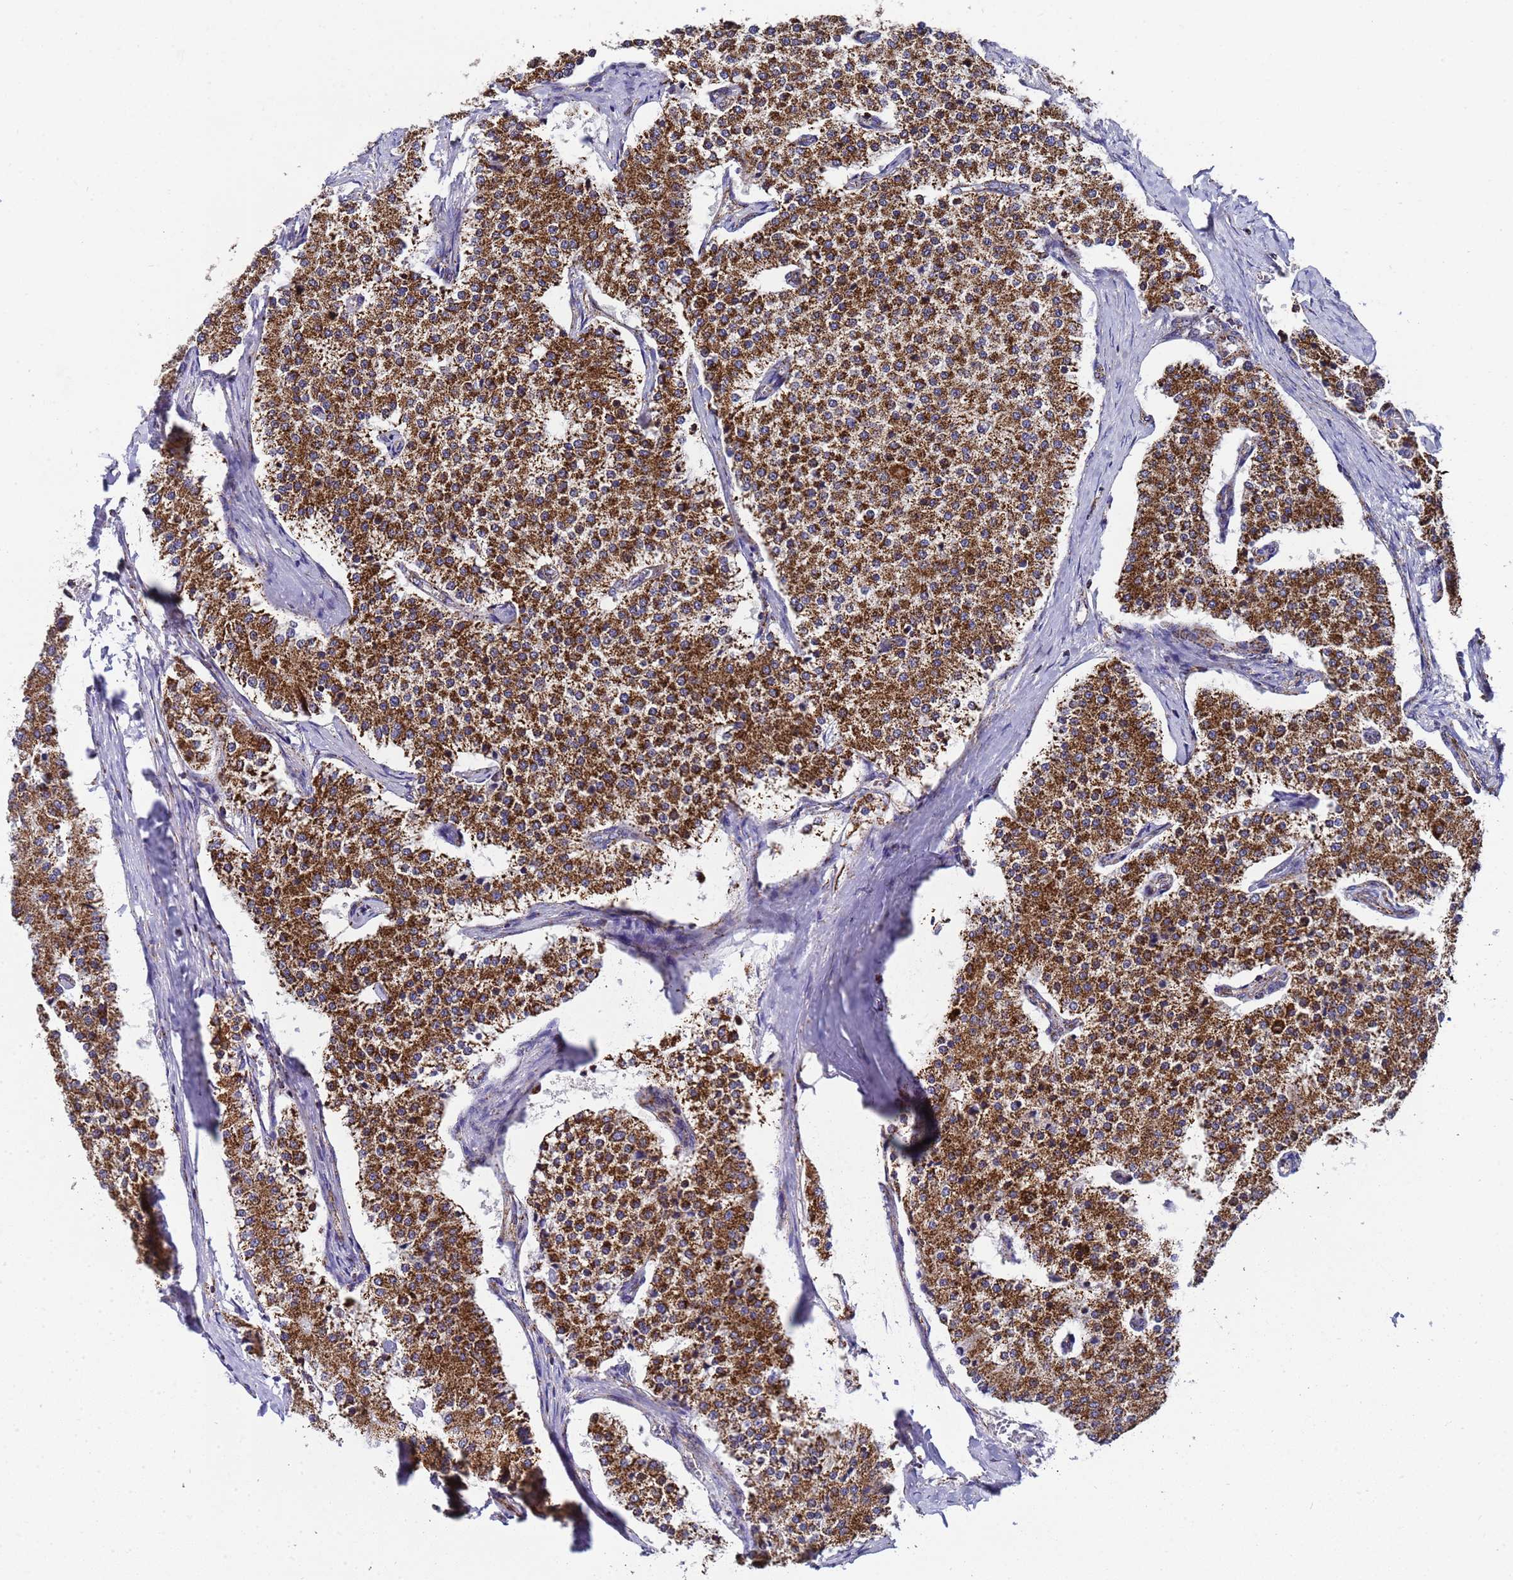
{"staining": {"intensity": "strong", "quantity": ">75%", "location": "cytoplasmic/membranous"}, "tissue": "carcinoid", "cell_type": "Tumor cells", "image_type": "cancer", "snomed": [{"axis": "morphology", "description": "Carcinoid, malignant, NOS"}, {"axis": "topography", "description": "Colon"}], "caption": "This is an image of immunohistochemistry (IHC) staining of carcinoid, which shows strong staining in the cytoplasmic/membranous of tumor cells.", "gene": "MRPS12", "patient": {"sex": "female", "age": 52}}